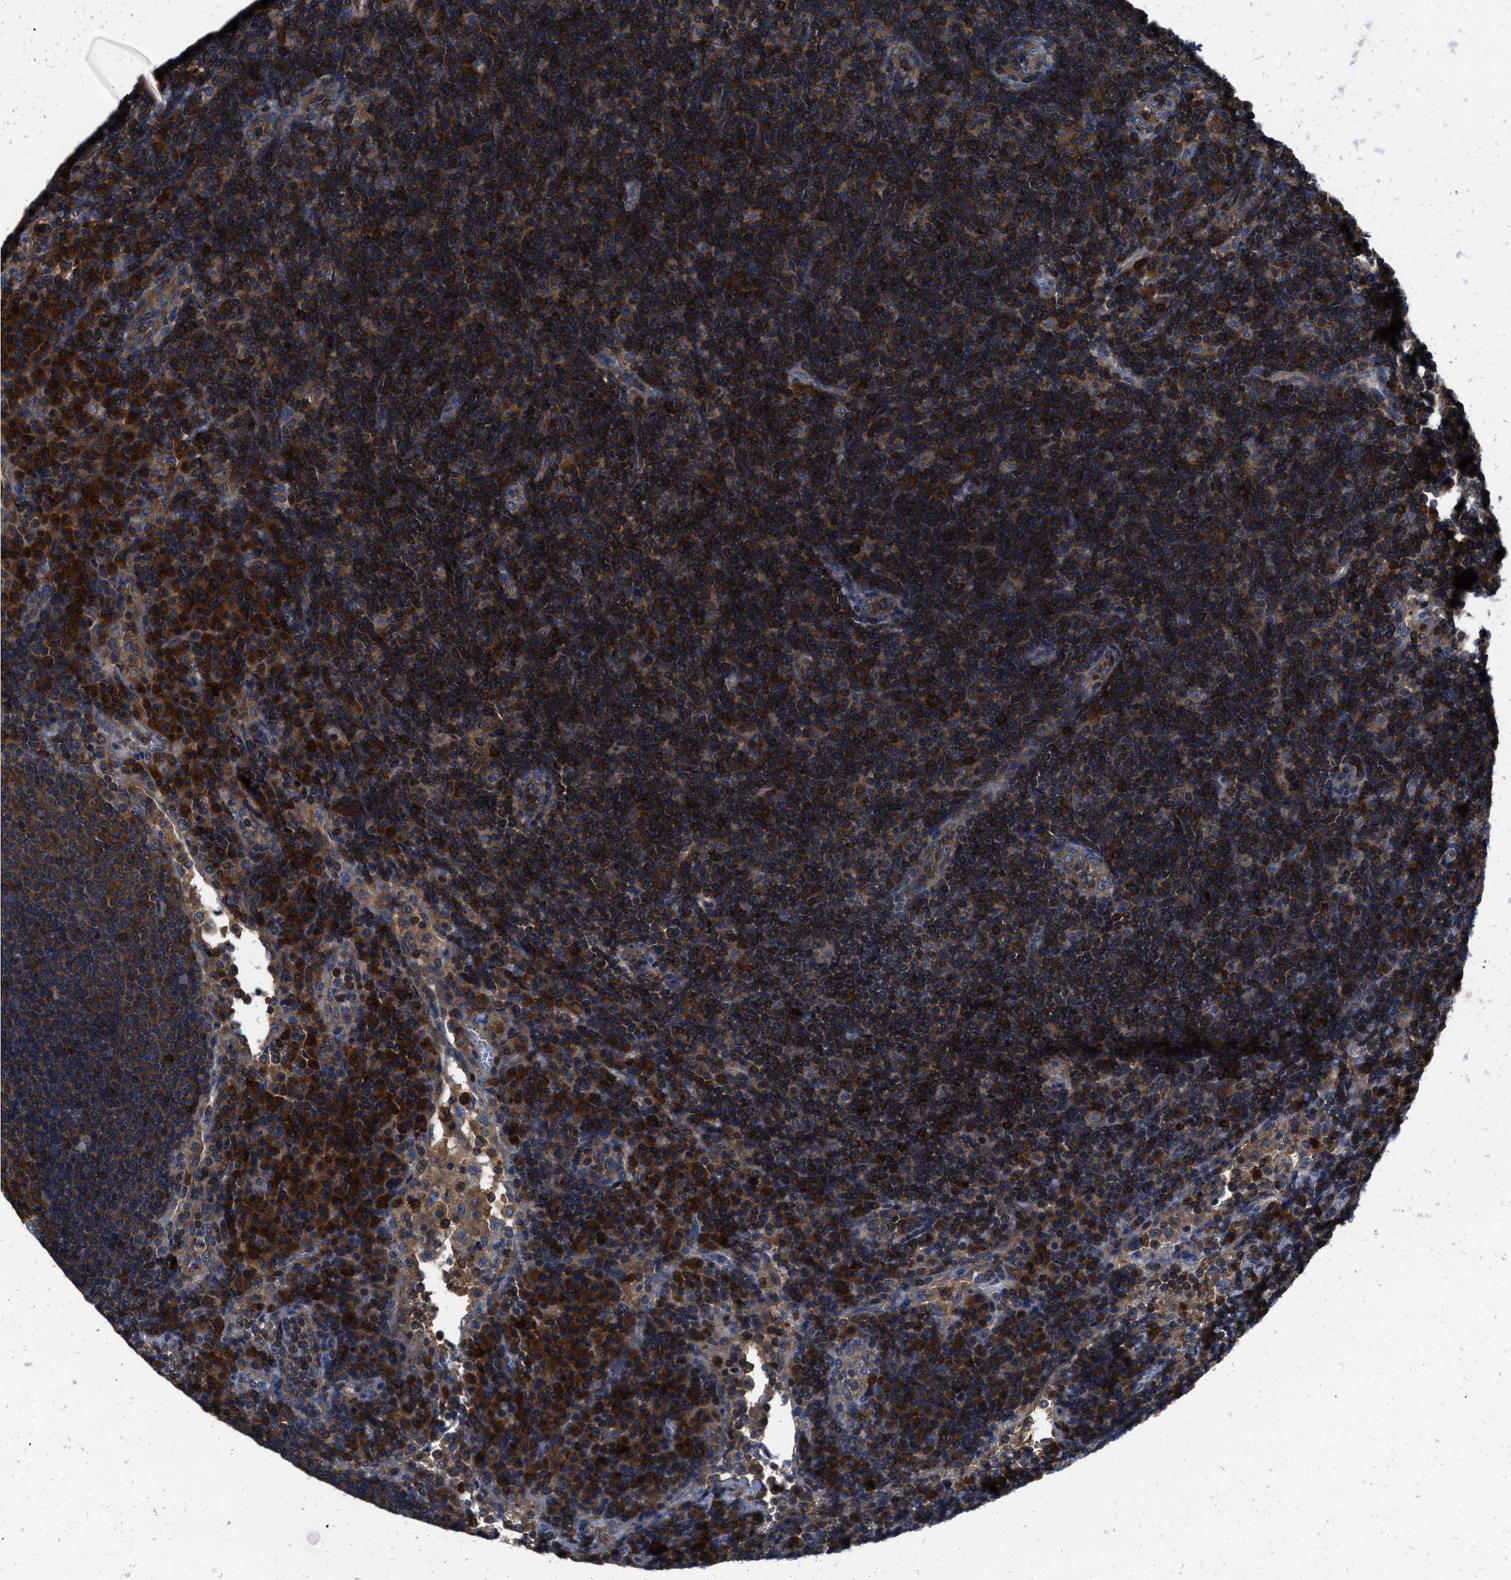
{"staining": {"intensity": "strong", "quantity": ">75%", "location": "cytoplasmic/membranous"}, "tissue": "lymph node", "cell_type": "Germinal center cells", "image_type": "normal", "snomed": [{"axis": "morphology", "description": "Normal tissue, NOS"}, {"axis": "topography", "description": "Lymph node"}], "caption": "Human lymph node stained for a protein (brown) demonstrates strong cytoplasmic/membranous positive staining in about >75% of germinal center cells.", "gene": "YARS1", "patient": {"sex": "female", "age": 53}}